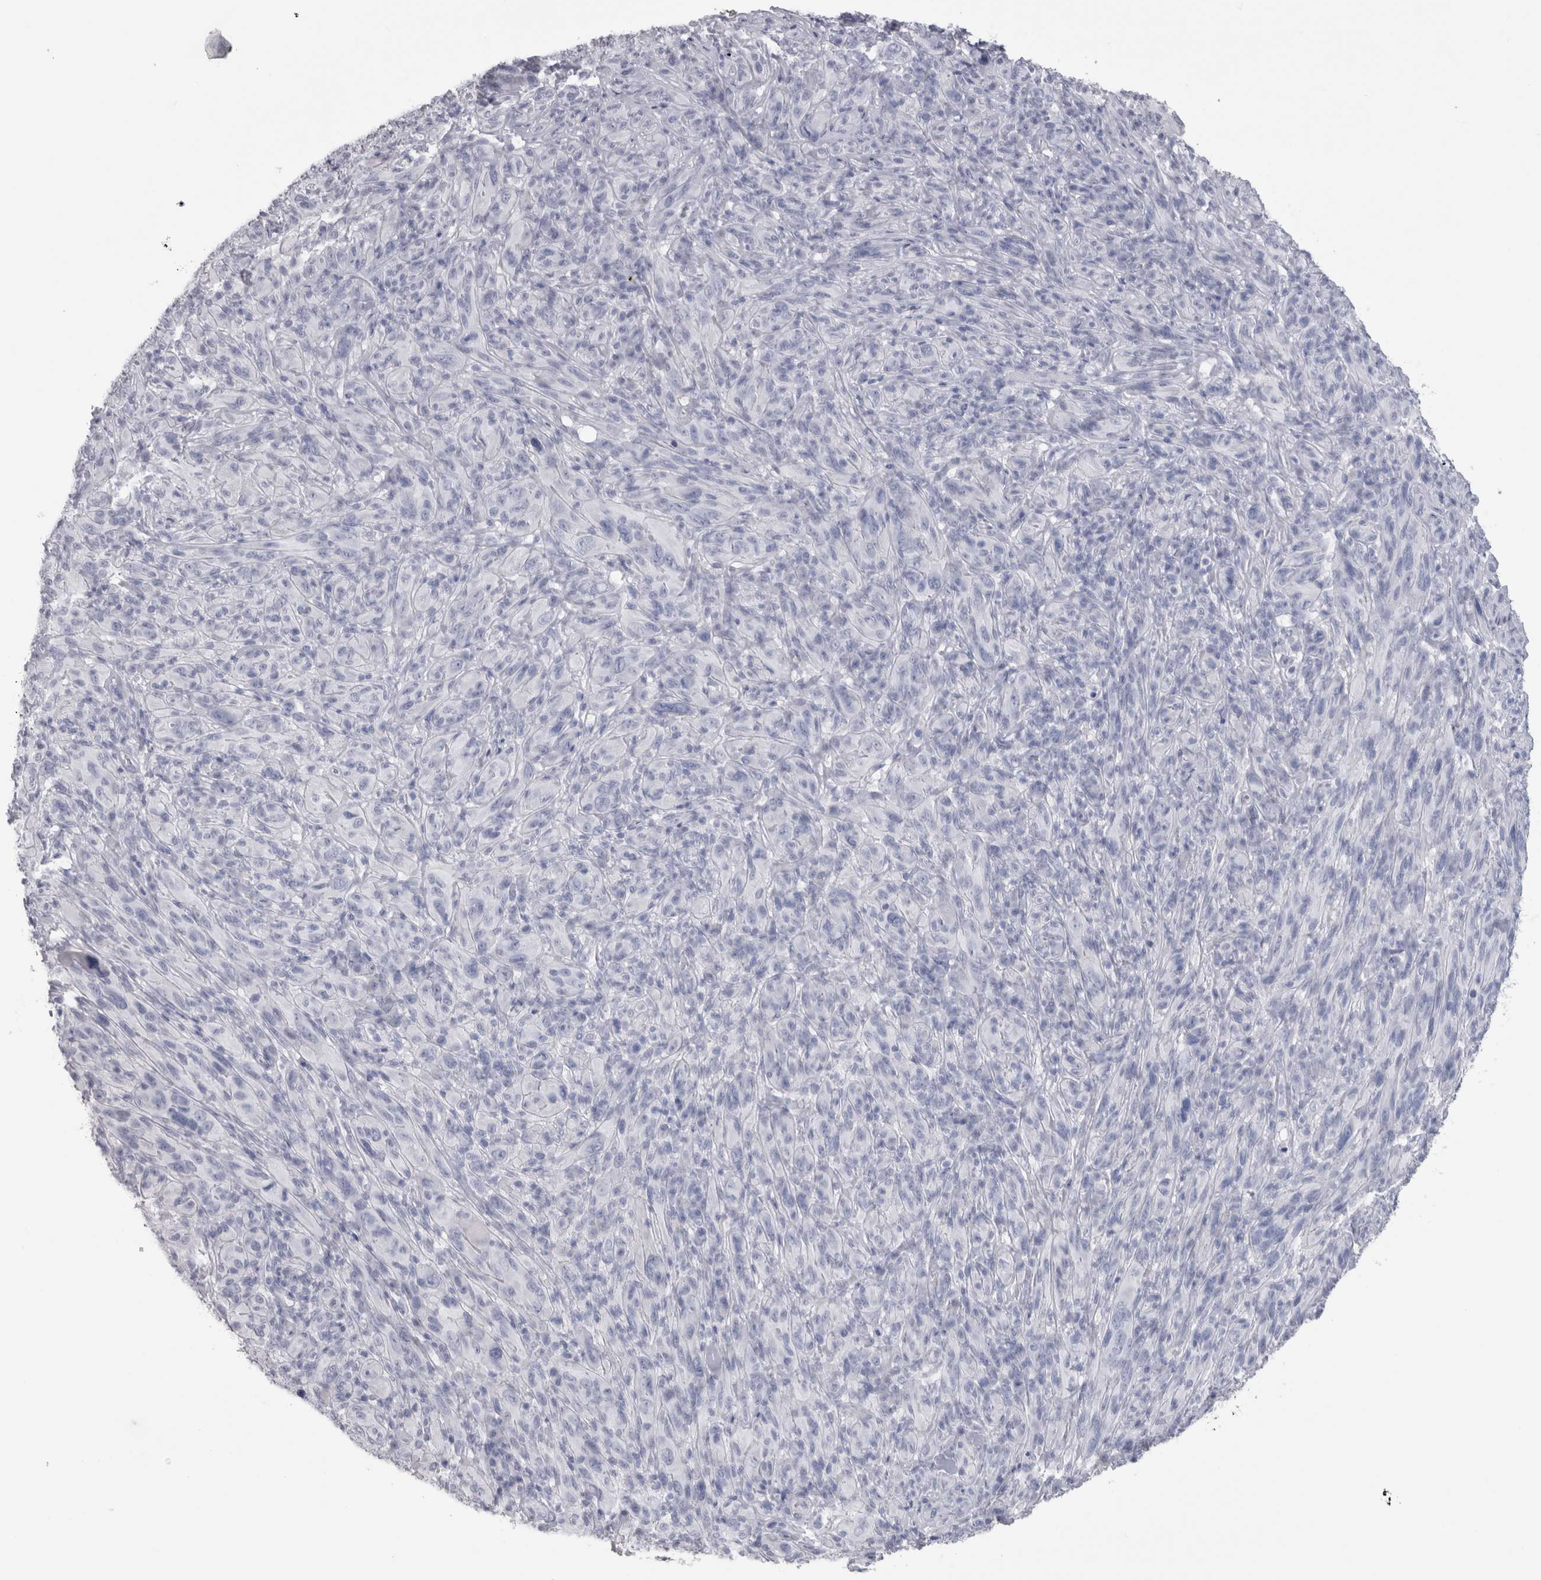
{"staining": {"intensity": "negative", "quantity": "none", "location": "none"}, "tissue": "melanoma", "cell_type": "Tumor cells", "image_type": "cancer", "snomed": [{"axis": "morphology", "description": "Malignant melanoma, NOS"}, {"axis": "topography", "description": "Skin of head"}], "caption": "An image of human melanoma is negative for staining in tumor cells.", "gene": "PTH", "patient": {"sex": "male", "age": 96}}